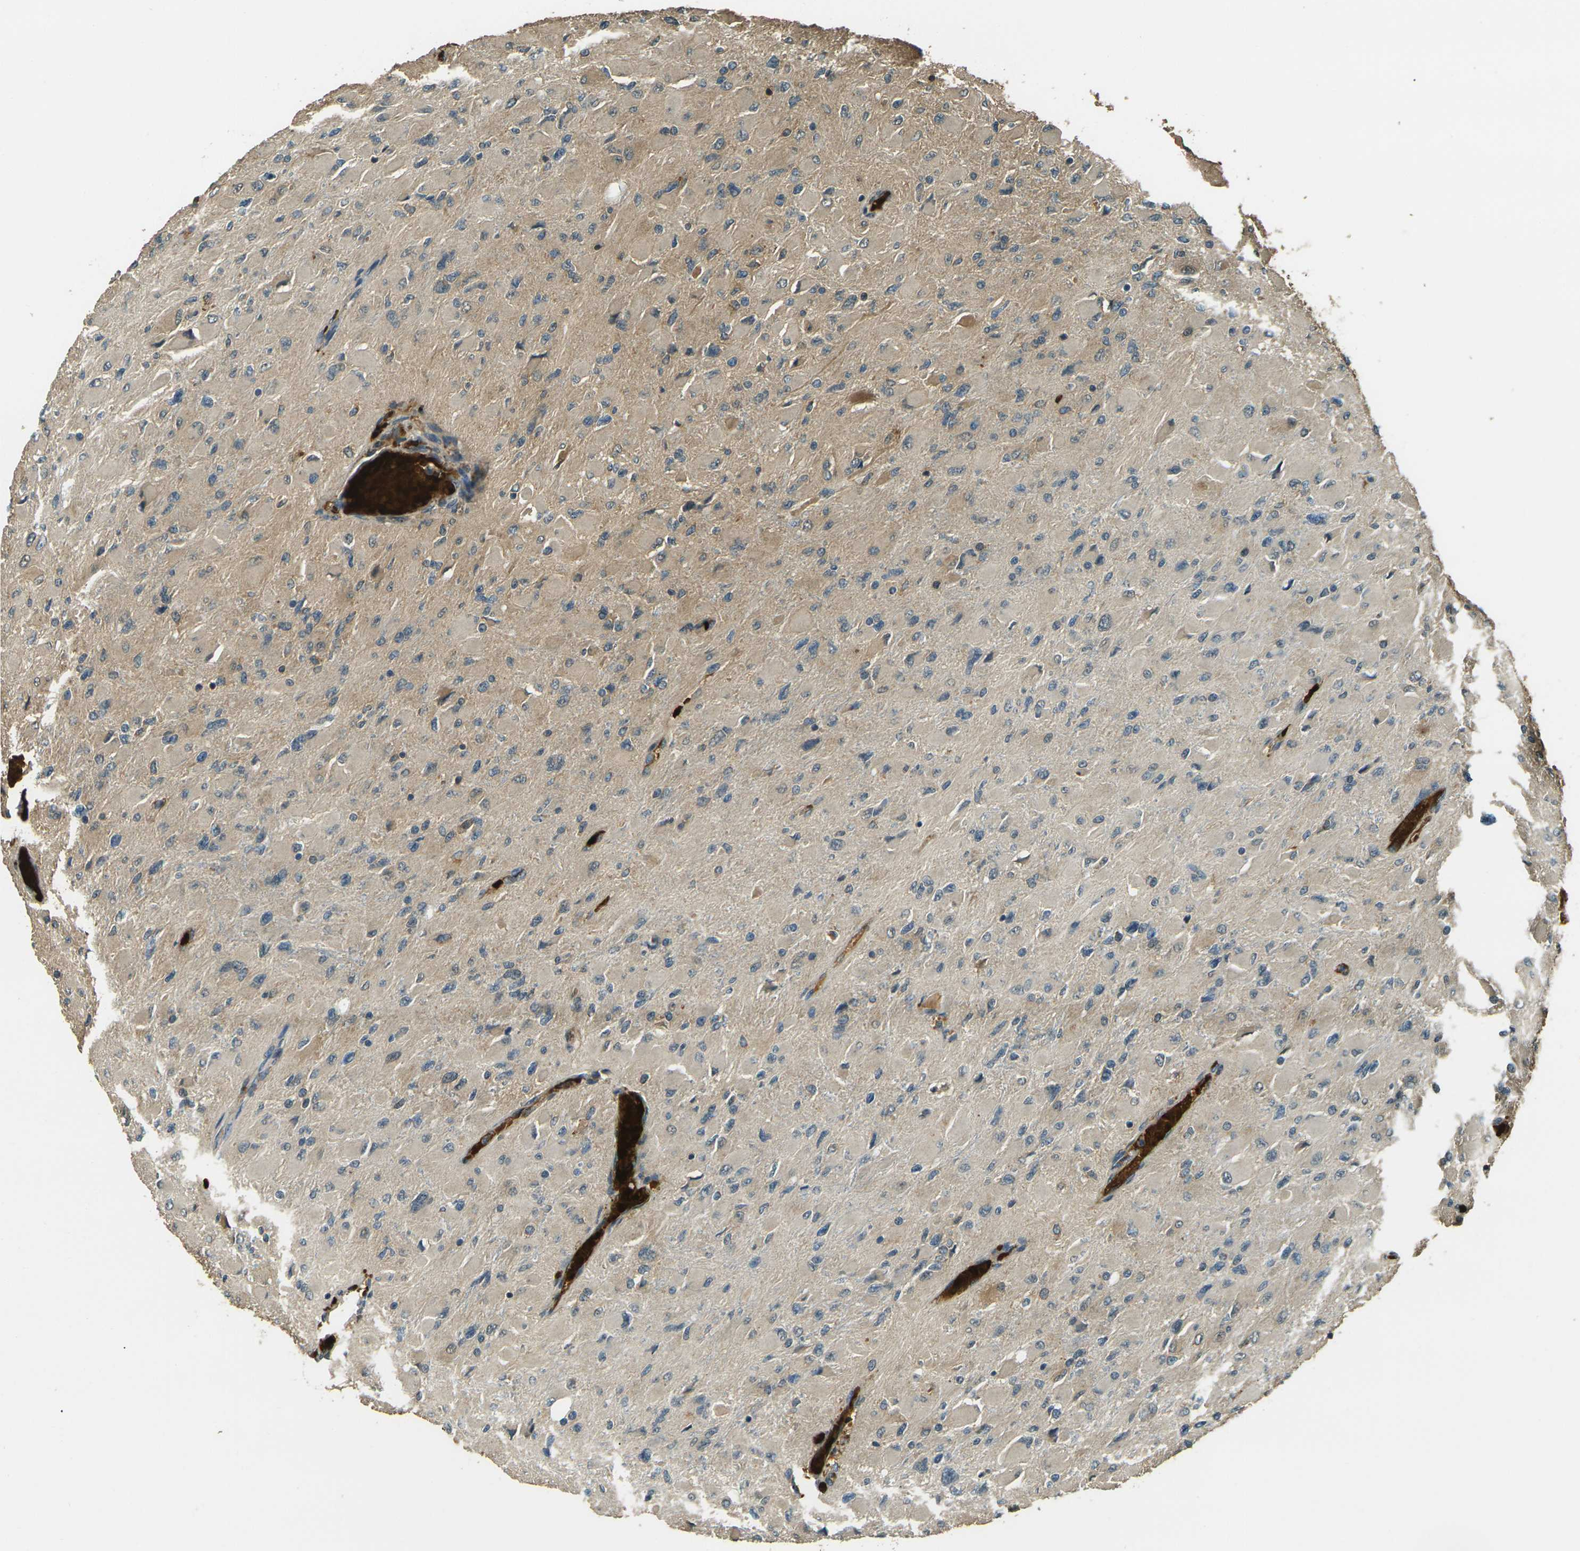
{"staining": {"intensity": "weak", "quantity": "<25%", "location": "cytoplasmic/membranous"}, "tissue": "glioma", "cell_type": "Tumor cells", "image_type": "cancer", "snomed": [{"axis": "morphology", "description": "Glioma, malignant, High grade"}, {"axis": "topography", "description": "Cerebral cortex"}], "caption": "The immunohistochemistry photomicrograph has no significant positivity in tumor cells of malignant high-grade glioma tissue. (DAB immunohistochemistry, high magnification).", "gene": "TOR1A", "patient": {"sex": "female", "age": 36}}